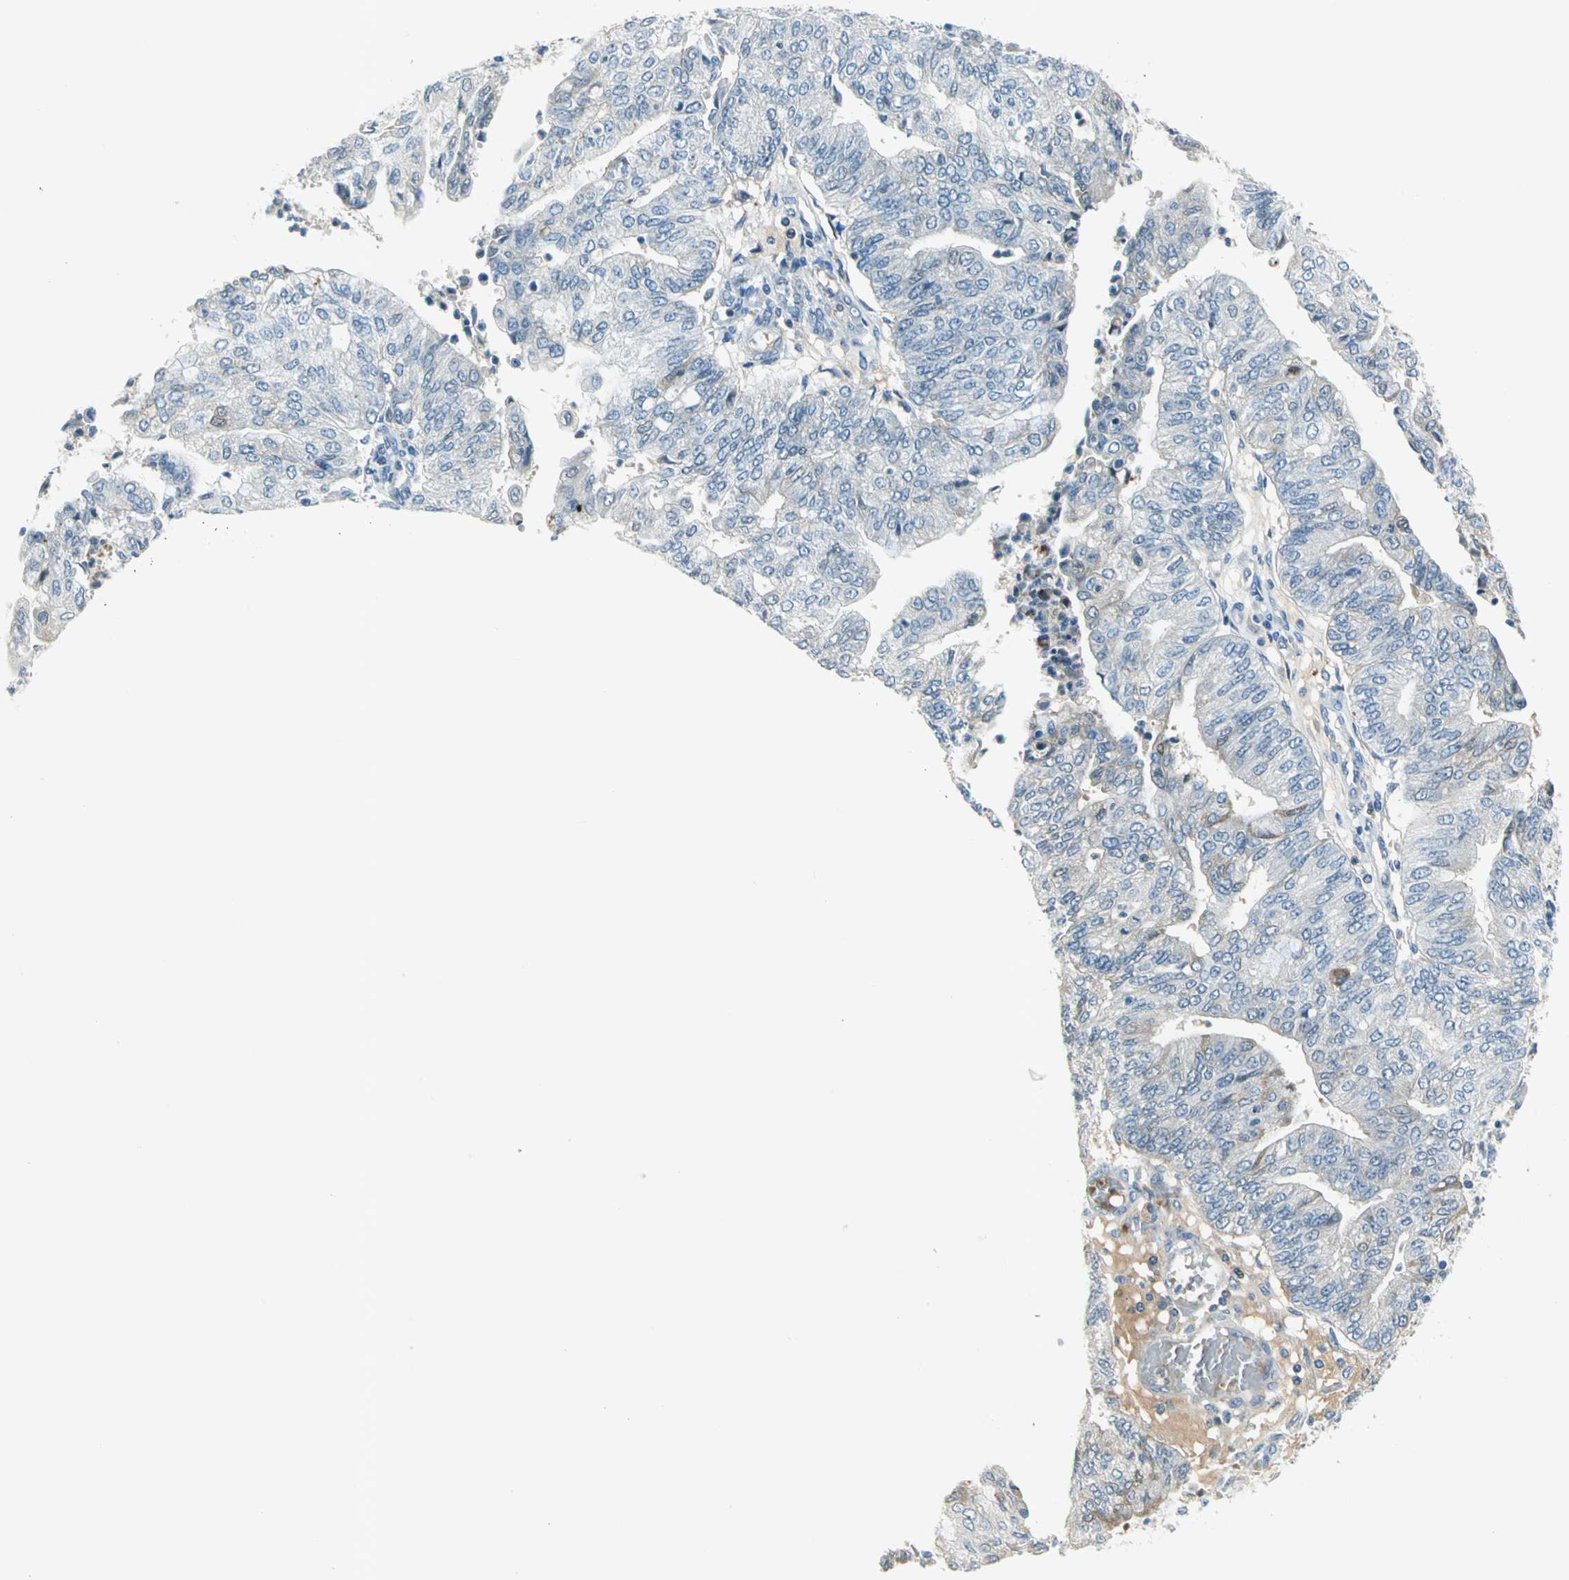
{"staining": {"intensity": "negative", "quantity": "none", "location": "none"}, "tissue": "endometrial cancer", "cell_type": "Tumor cells", "image_type": "cancer", "snomed": [{"axis": "morphology", "description": "Adenocarcinoma, NOS"}, {"axis": "topography", "description": "Endometrium"}], "caption": "Human endometrial cancer (adenocarcinoma) stained for a protein using IHC demonstrates no staining in tumor cells.", "gene": "ZIC1", "patient": {"sex": "female", "age": 59}}